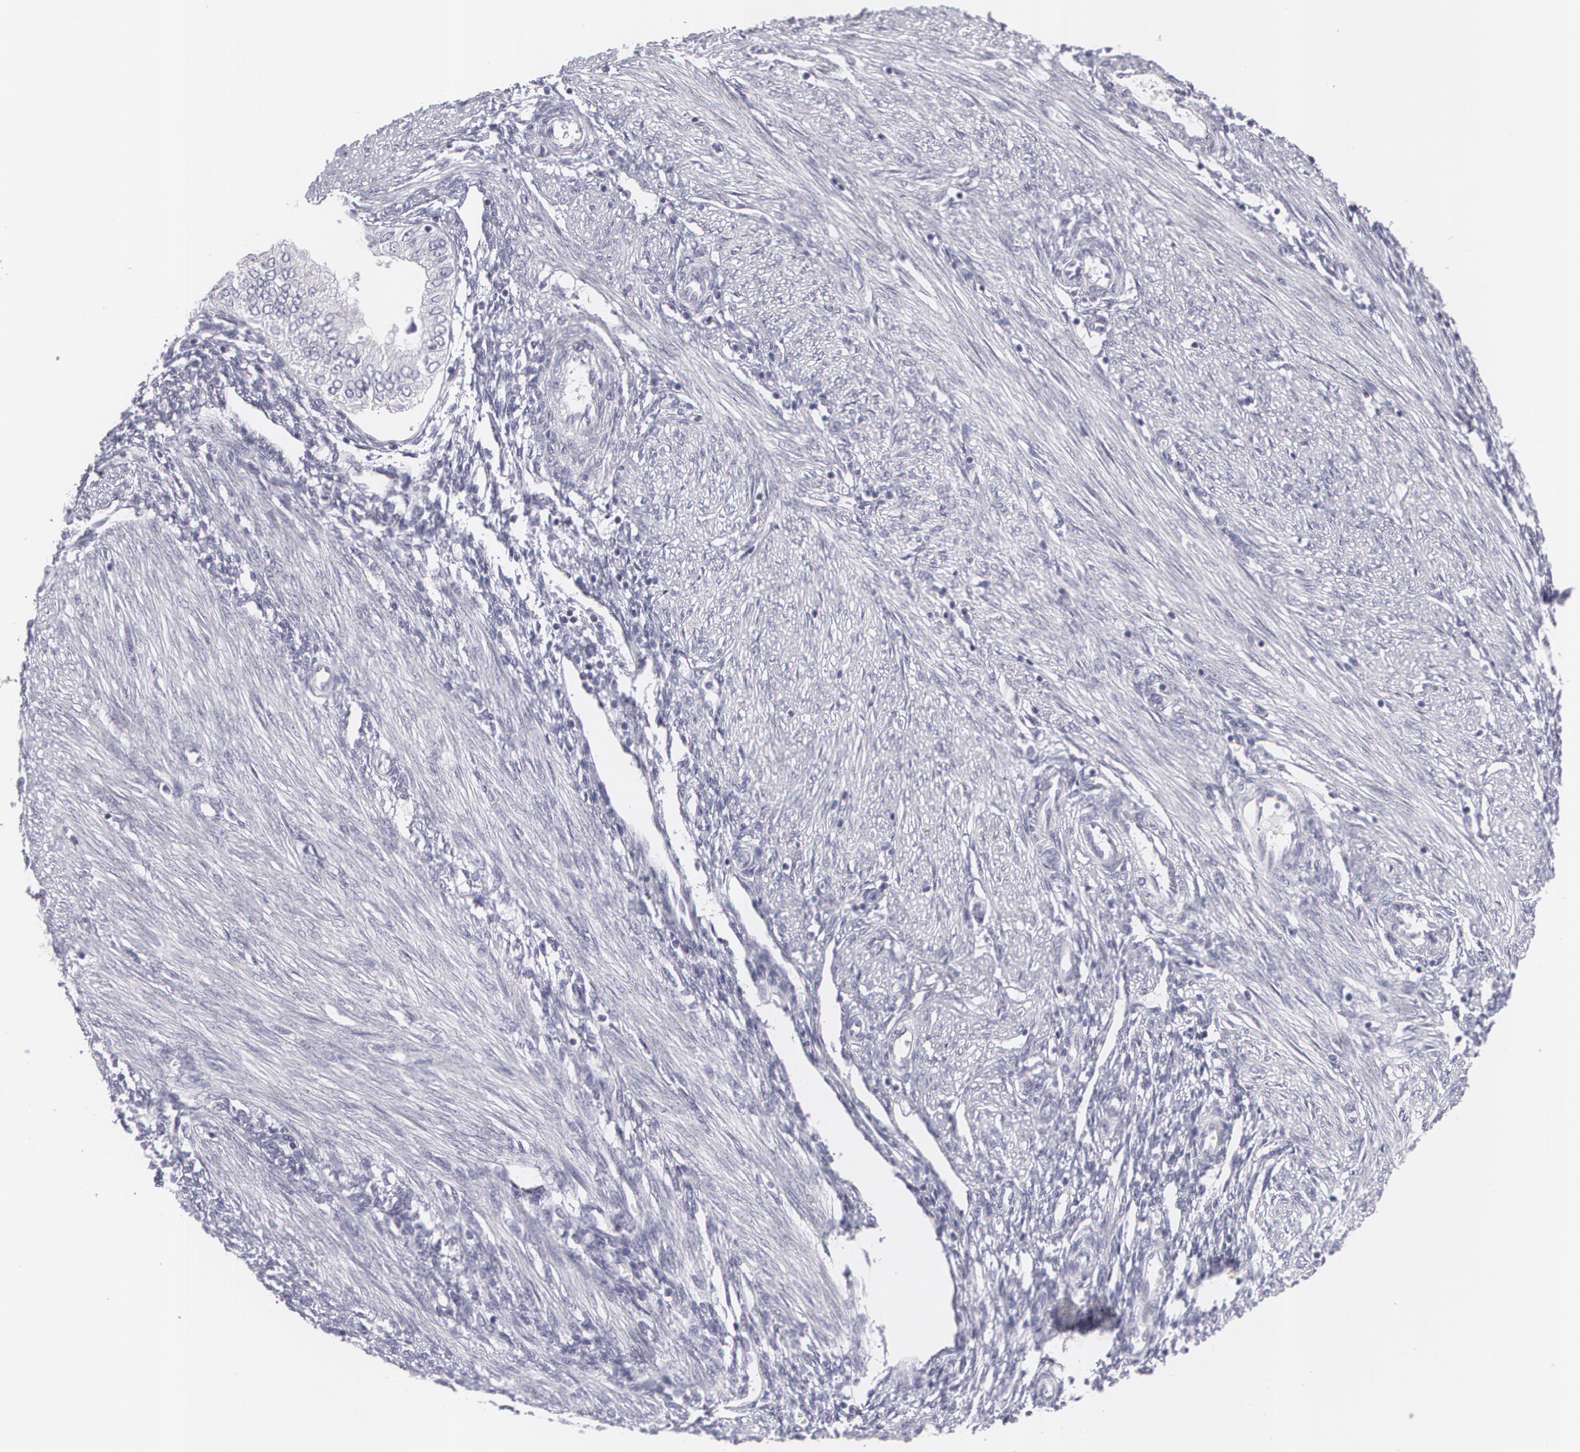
{"staining": {"intensity": "negative", "quantity": "none", "location": "none"}, "tissue": "endometrial cancer", "cell_type": "Tumor cells", "image_type": "cancer", "snomed": [{"axis": "morphology", "description": "Adenocarcinoma, NOS"}, {"axis": "topography", "description": "Endometrium"}], "caption": "Image shows no significant protein staining in tumor cells of adenocarcinoma (endometrial).", "gene": "MBNL3", "patient": {"sex": "female", "age": 51}}